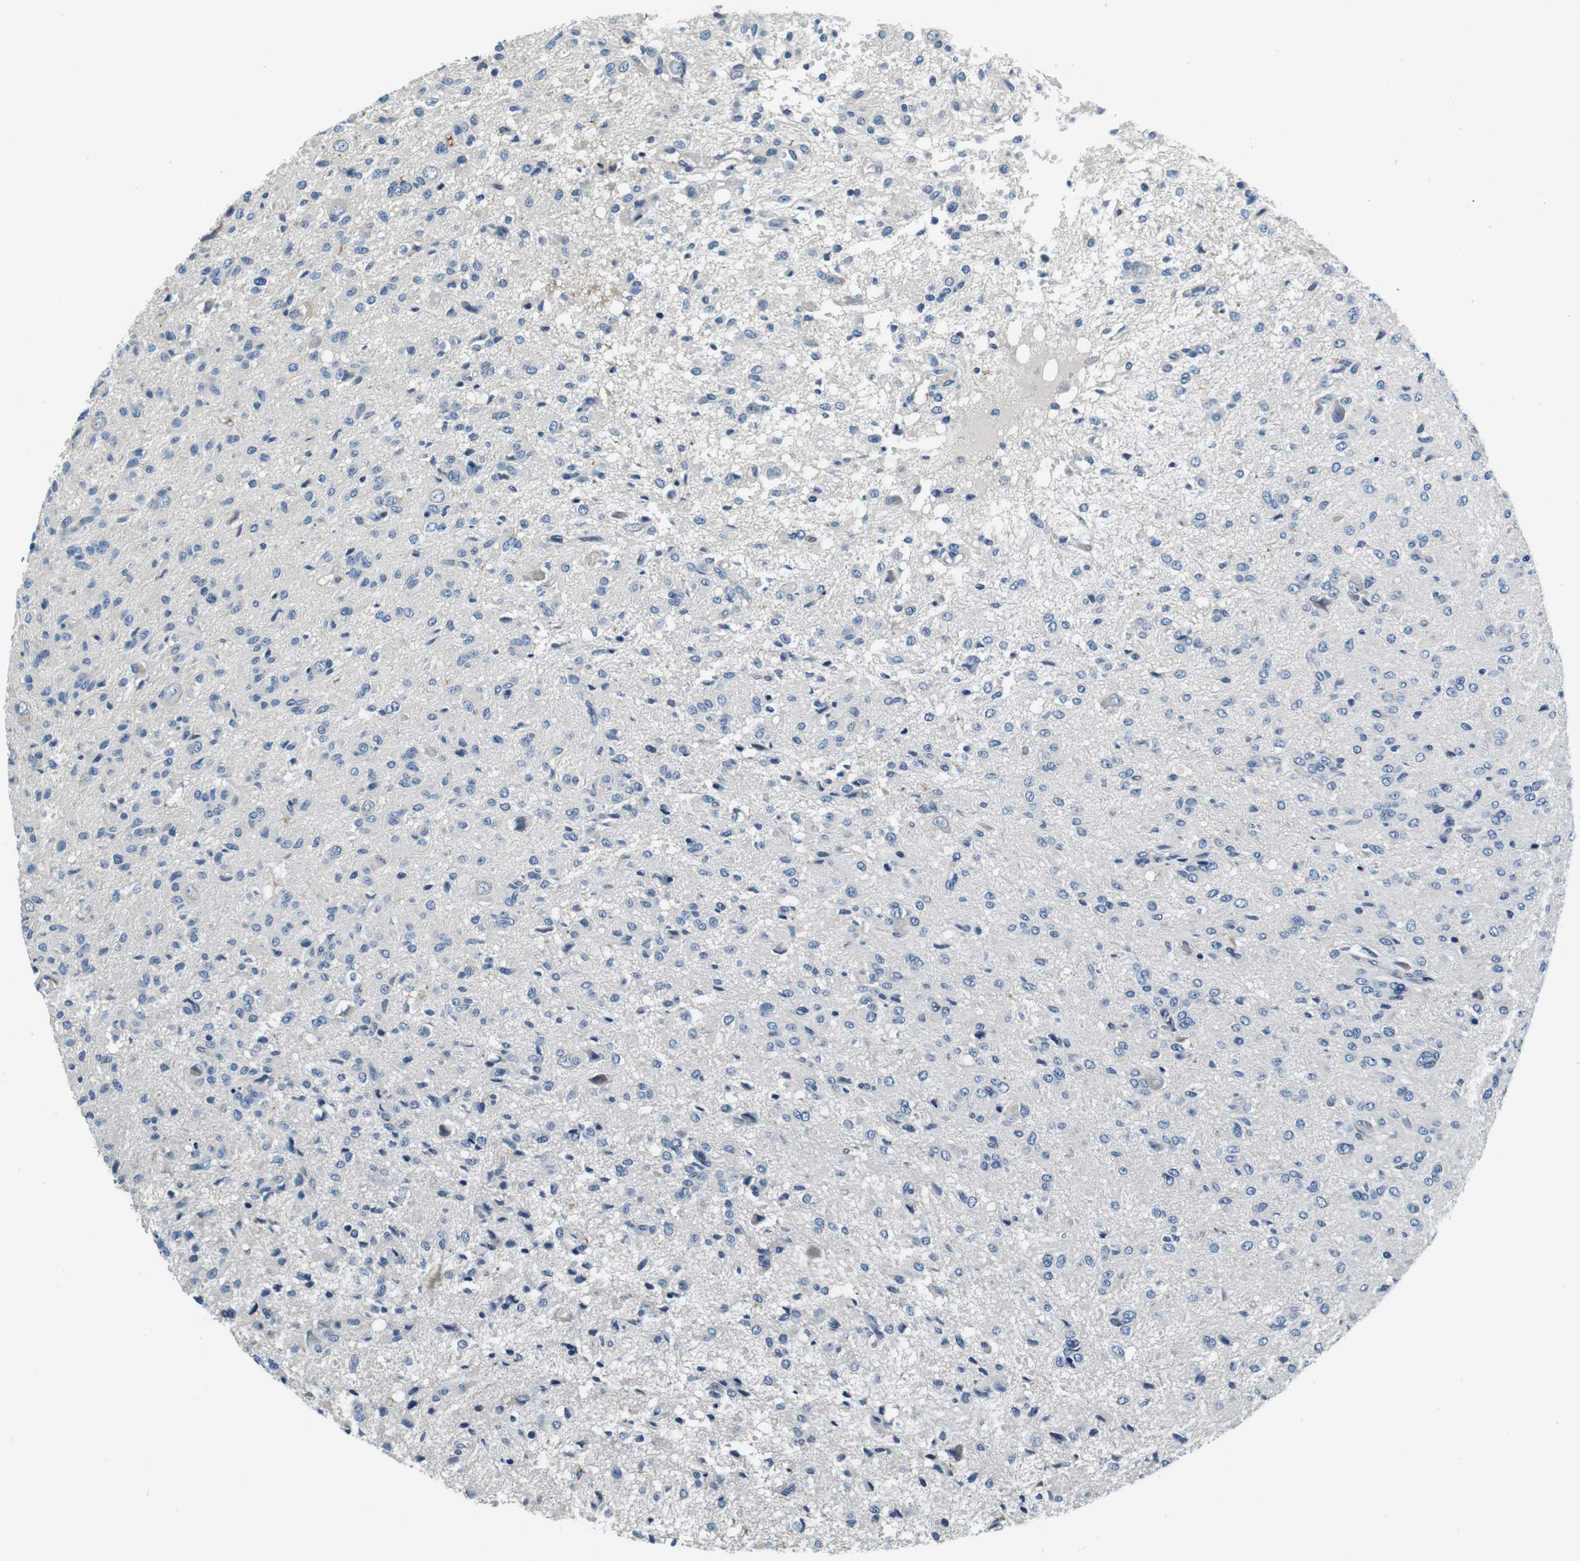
{"staining": {"intensity": "negative", "quantity": "none", "location": "none"}, "tissue": "glioma", "cell_type": "Tumor cells", "image_type": "cancer", "snomed": [{"axis": "morphology", "description": "Glioma, malignant, High grade"}, {"axis": "topography", "description": "Brain"}], "caption": "Glioma was stained to show a protein in brown. There is no significant staining in tumor cells. The staining is performed using DAB (3,3'-diaminobenzidine) brown chromogen with nuclei counter-stained in using hematoxylin.", "gene": "KCNJ5", "patient": {"sex": "female", "age": 59}}